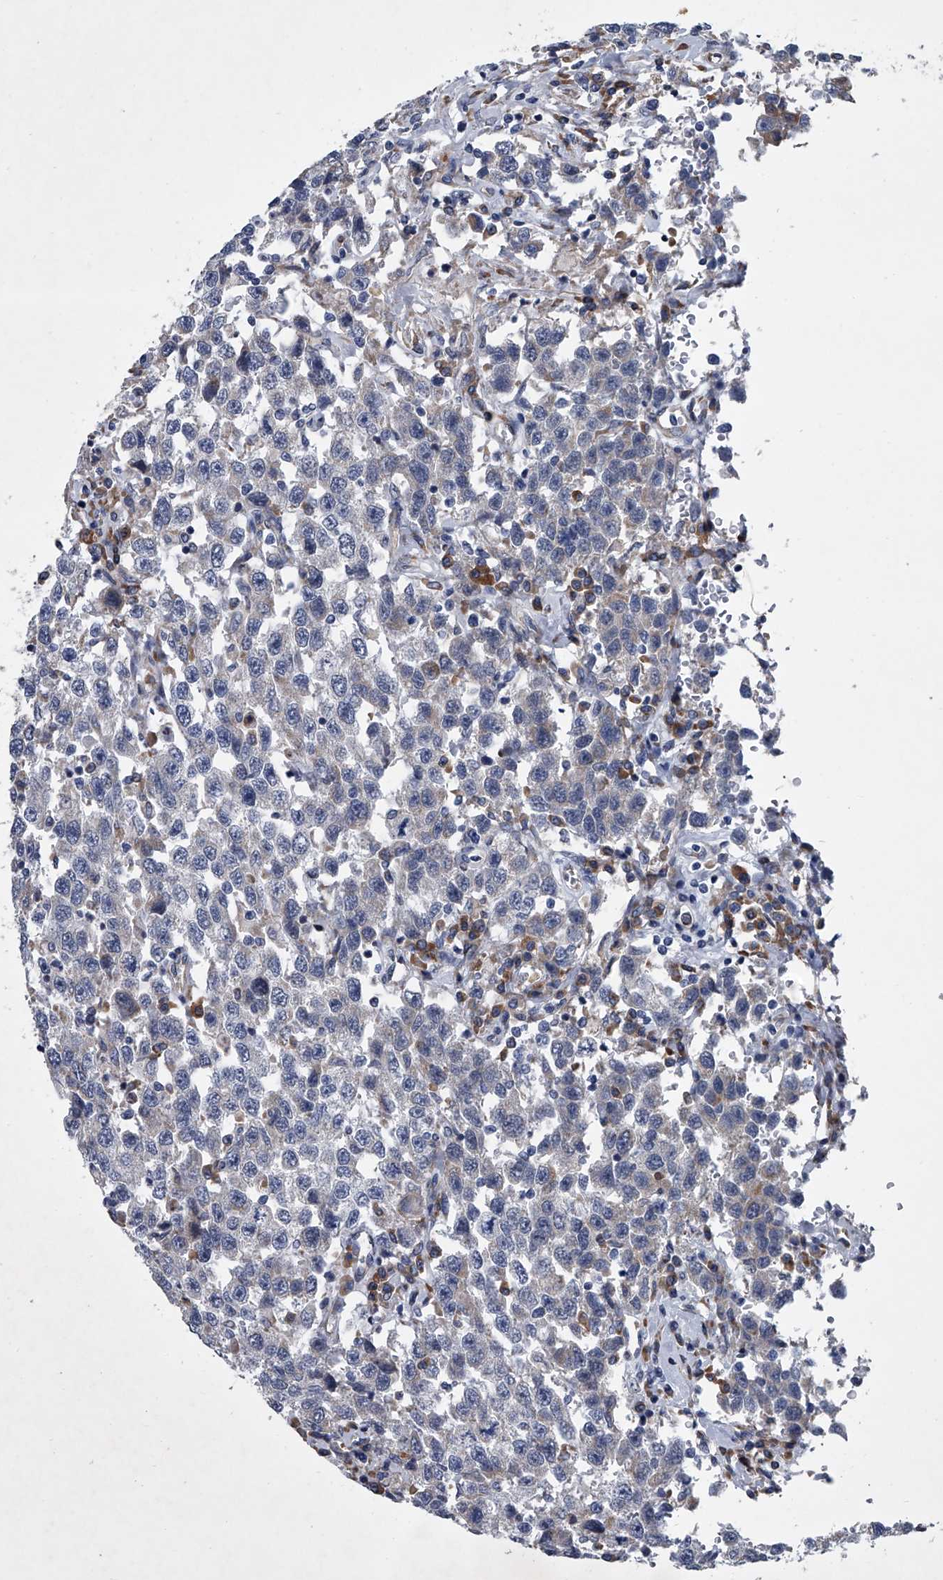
{"staining": {"intensity": "negative", "quantity": "none", "location": "none"}, "tissue": "testis cancer", "cell_type": "Tumor cells", "image_type": "cancer", "snomed": [{"axis": "morphology", "description": "Seminoma, NOS"}, {"axis": "topography", "description": "Testis"}], "caption": "DAB immunohistochemical staining of human testis seminoma exhibits no significant positivity in tumor cells.", "gene": "ABCG1", "patient": {"sex": "male", "age": 41}}